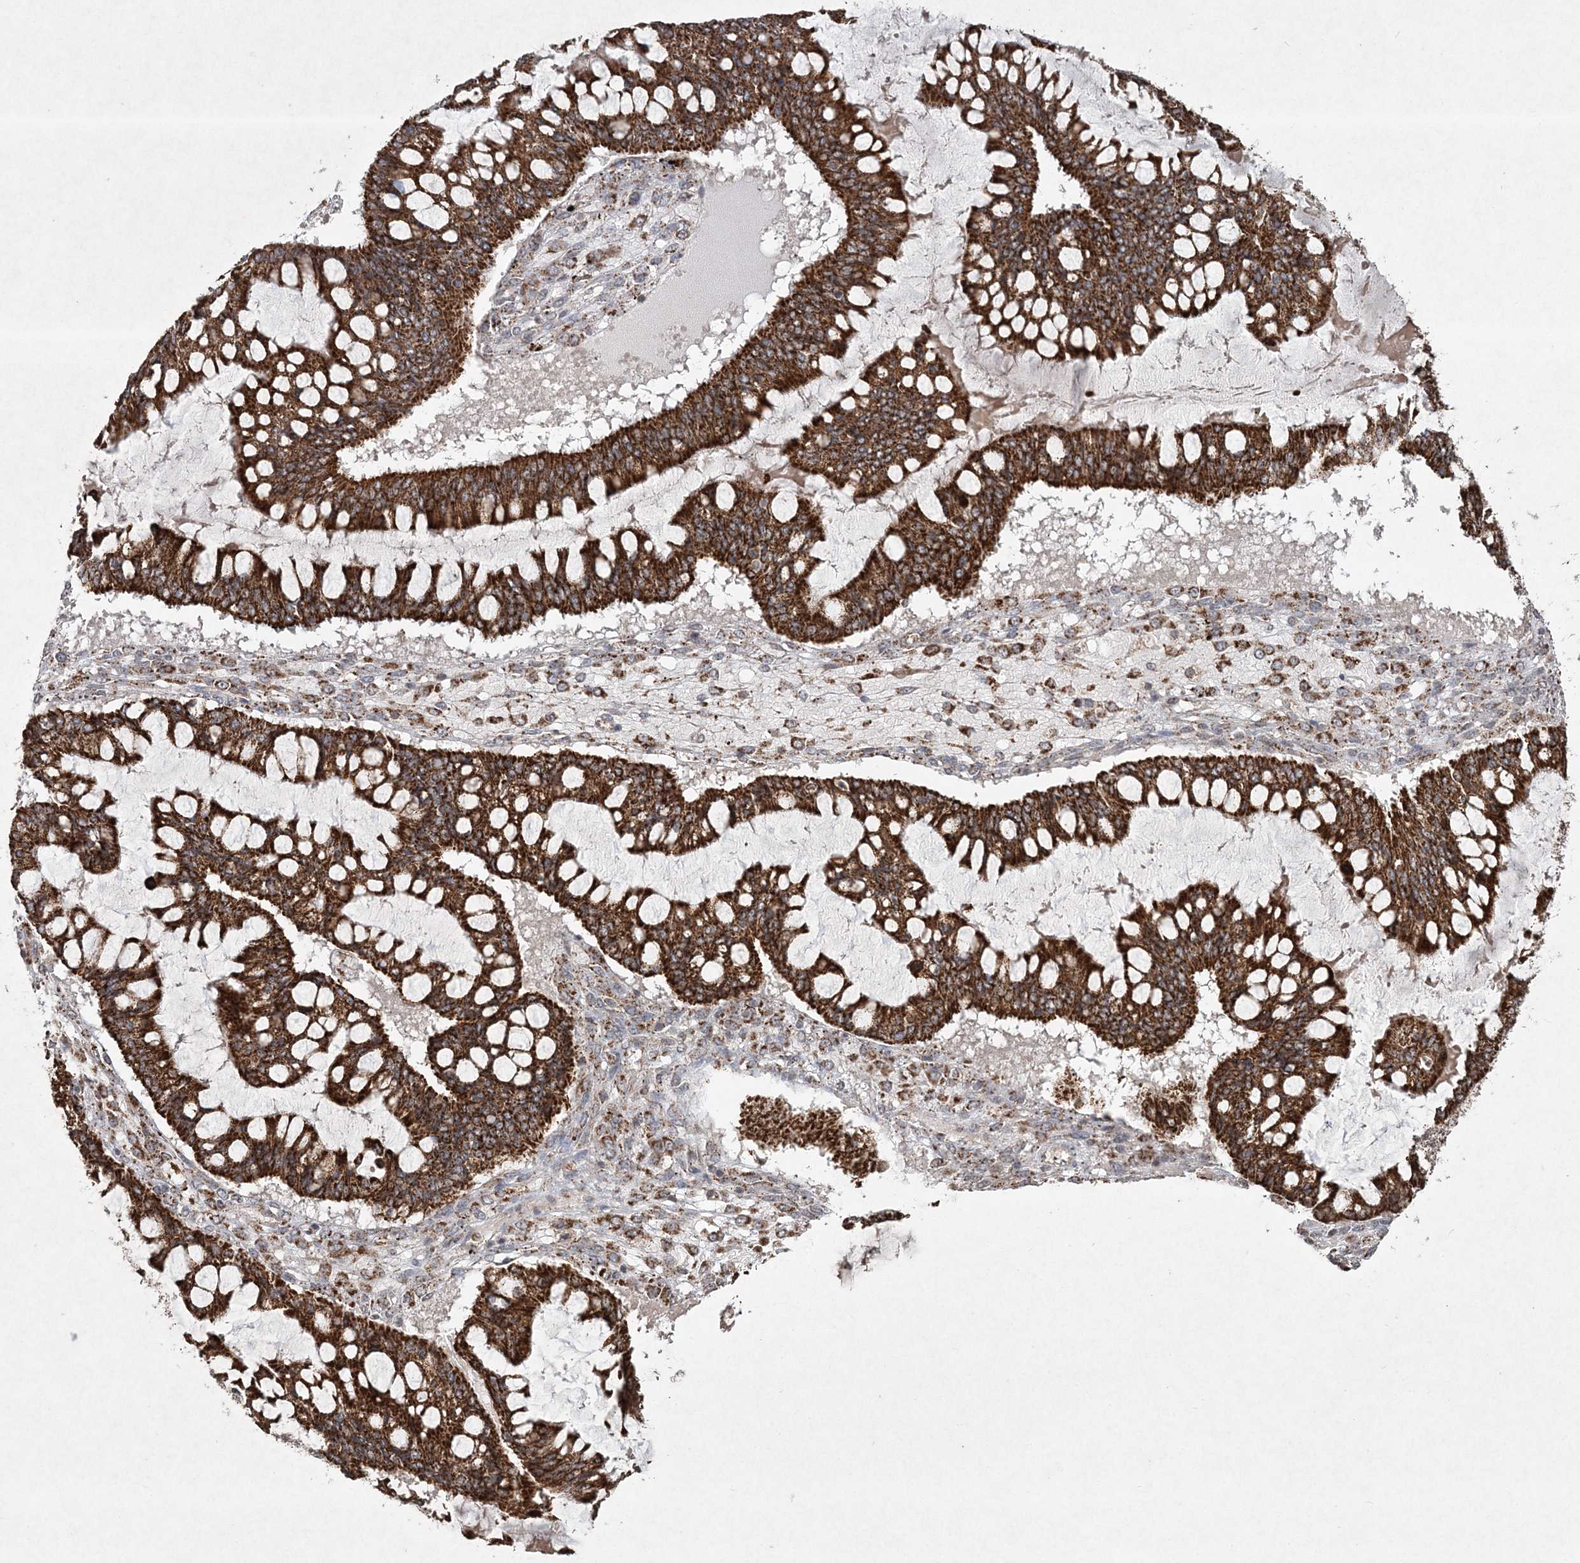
{"staining": {"intensity": "strong", "quantity": ">75%", "location": "cytoplasmic/membranous"}, "tissue": "ovarian cancer", "cell_type": "Tumor cells", "image_type": "cancer", "snomed": [{"axis": "morphology", "description": "Cystadenocarcinoma, mucinous, NOS"}, {"axis": "topography", "description": "Ovary"}], "caption": "Ovarian mucinous cystadenocarcinoma stained with DAB (3,3'-diaminobenzidine) immunohistochemistry displays high levels of strong cytoplasmic/membranous expression in about >75% of tumor cells.", "gene": "LRPPRC", "patient": {"sex": "female", "age": 73}}